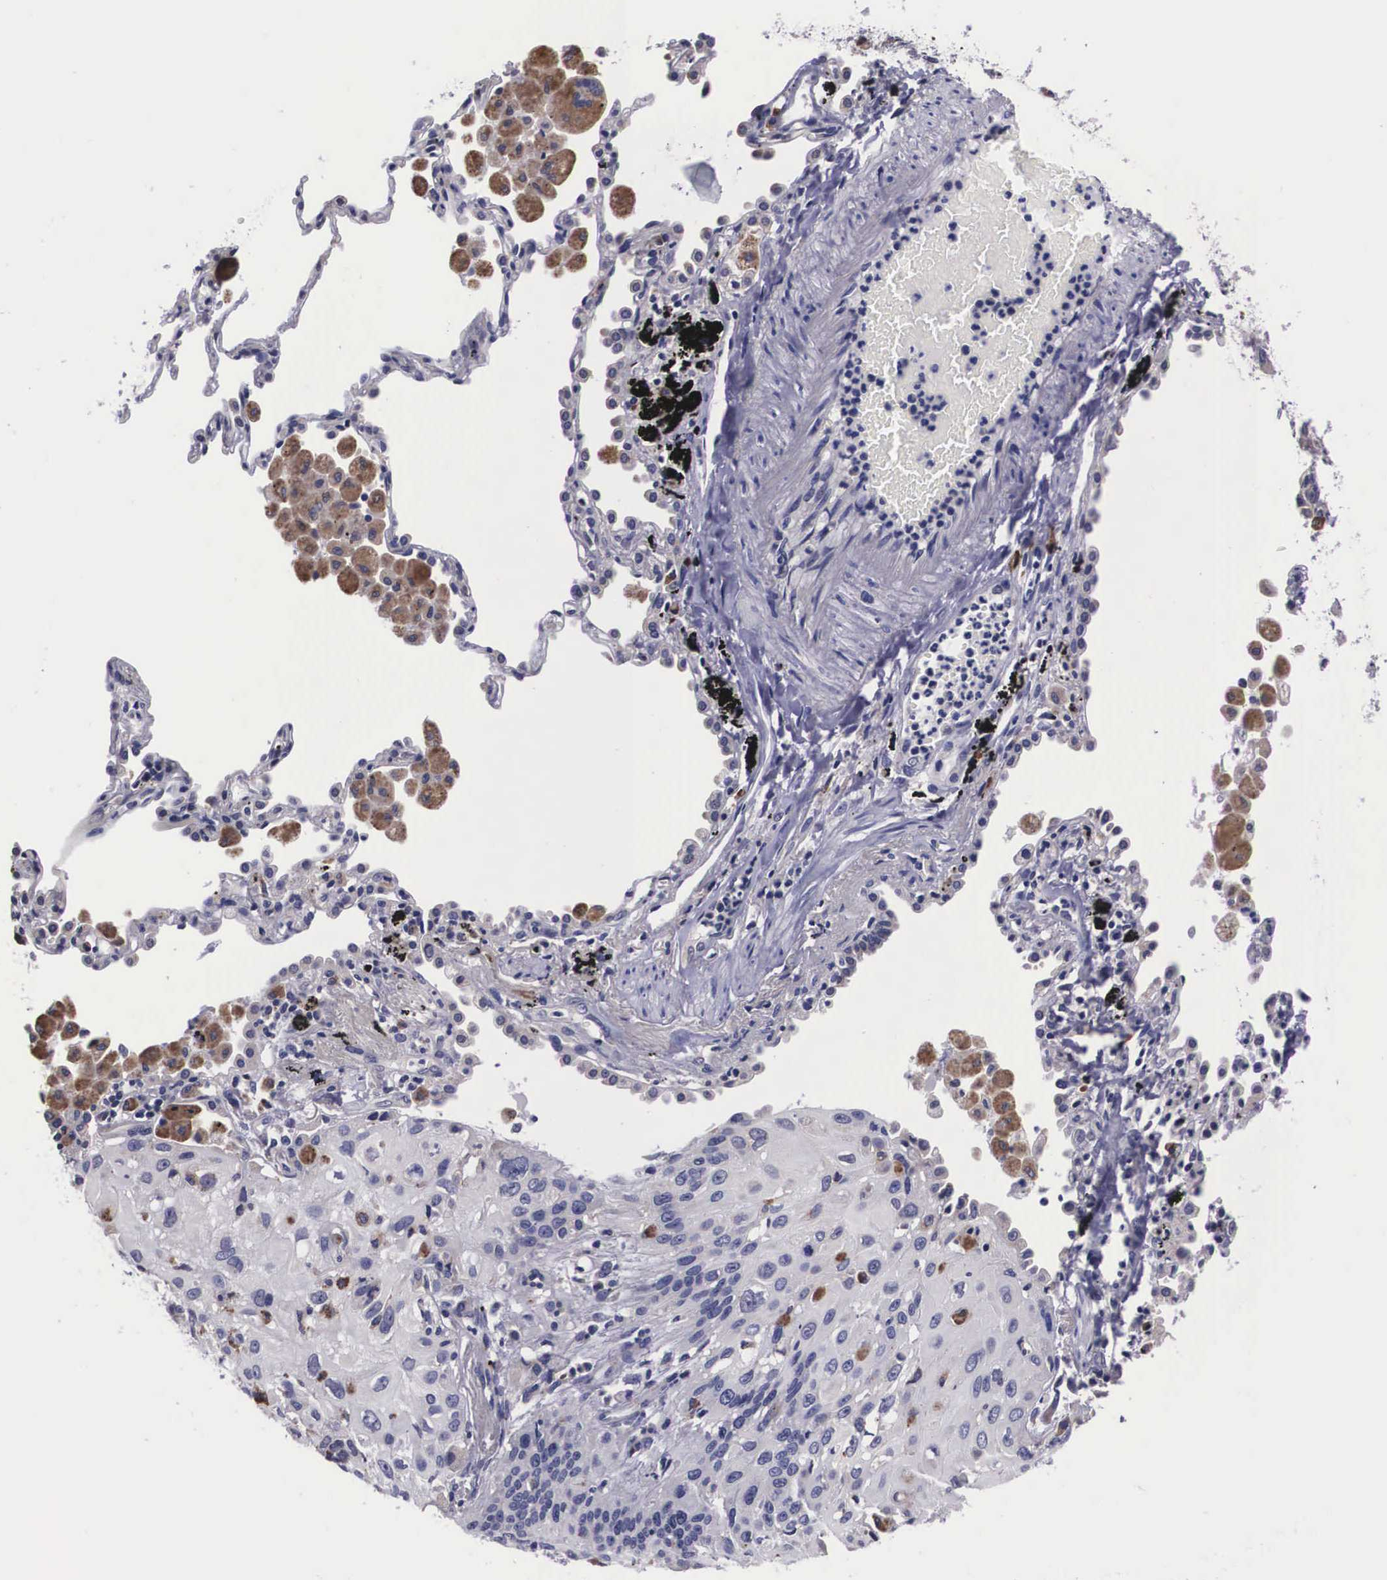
{"staining": {"intensity": "moderate", "quantity": "25%-75%", "location": "cytoplasmic/membranous"}, "tissue": "lung cancer", "cell_type": "Tumor cells", "image_type": "cancer", "snomed": [{"axis": "morphology", "description": "Squamous cell carcinoma, NOS"}, {"axis": "topography", "description": "Lung"}], "caption": "Protein staining demonstrates moderate cytoplasmic/membranous expression in approximately 25%-75% of tumor cells in squamous cell carcinoma (lung). (DAB = brown stain, brightfield microscopy at high magnification).", "gene": "CRELD2", "patient": {"sex": "male", "age": 71}}